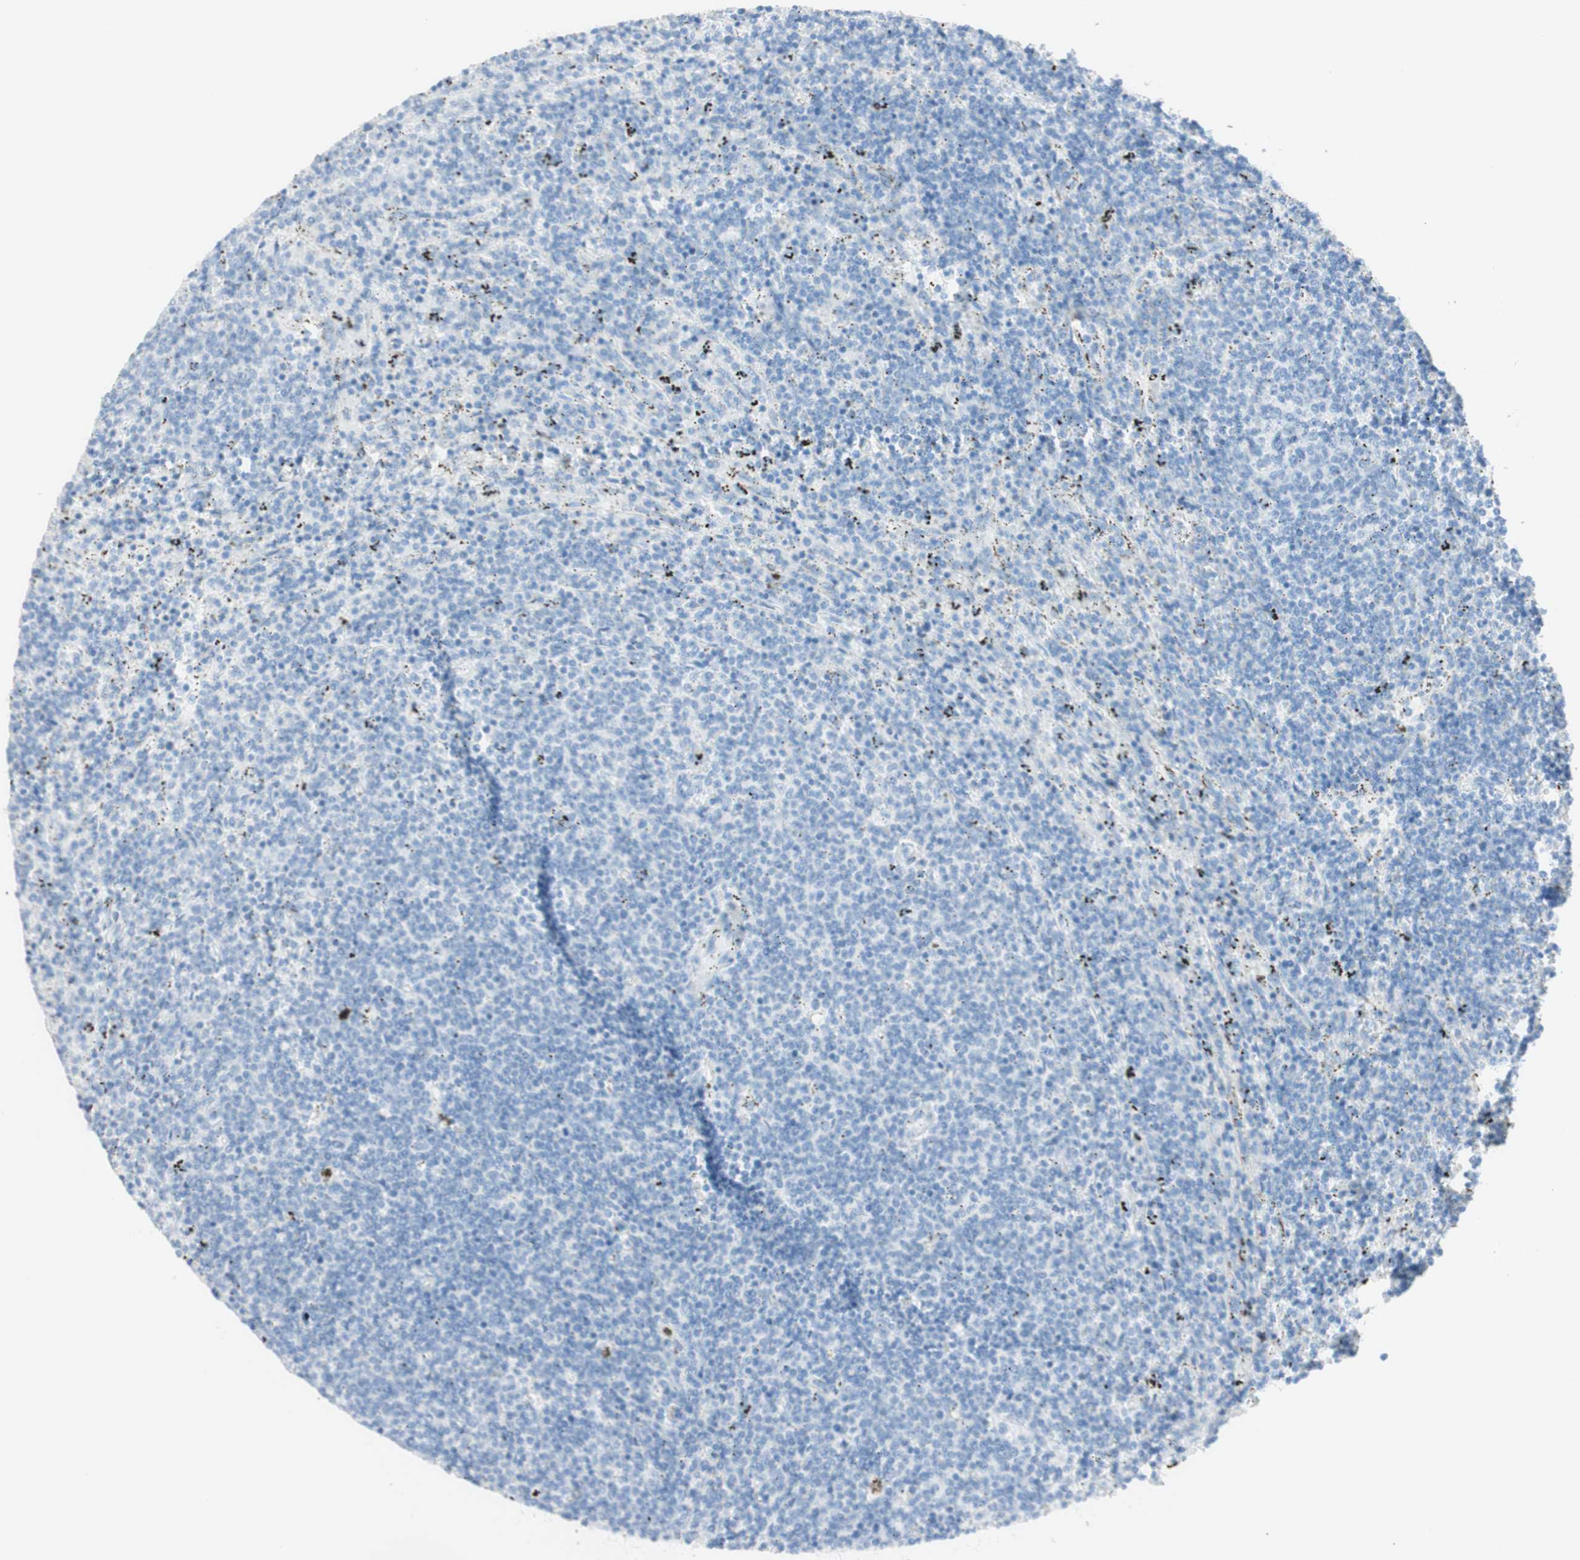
{"staining": {"intensity": "negative", "quantity": "none", "location": "none"}, "tissue": "lymphoma", "cell_type": "Tumor cells", "image_type": "cancer", "snomed": [{"axis": "morphology", "description": "Malignant lymphoma, non-Hodgkin's type, Low grade"}, {"axis": "topography", "description": "Spleen"}], "caption": "An image of human low-grade malignant lymphoma, non-Hodgkin's type is negative for staining in tumor cells.", "gene": "TPO", "patient": {"sex": "female", "age": 50}}